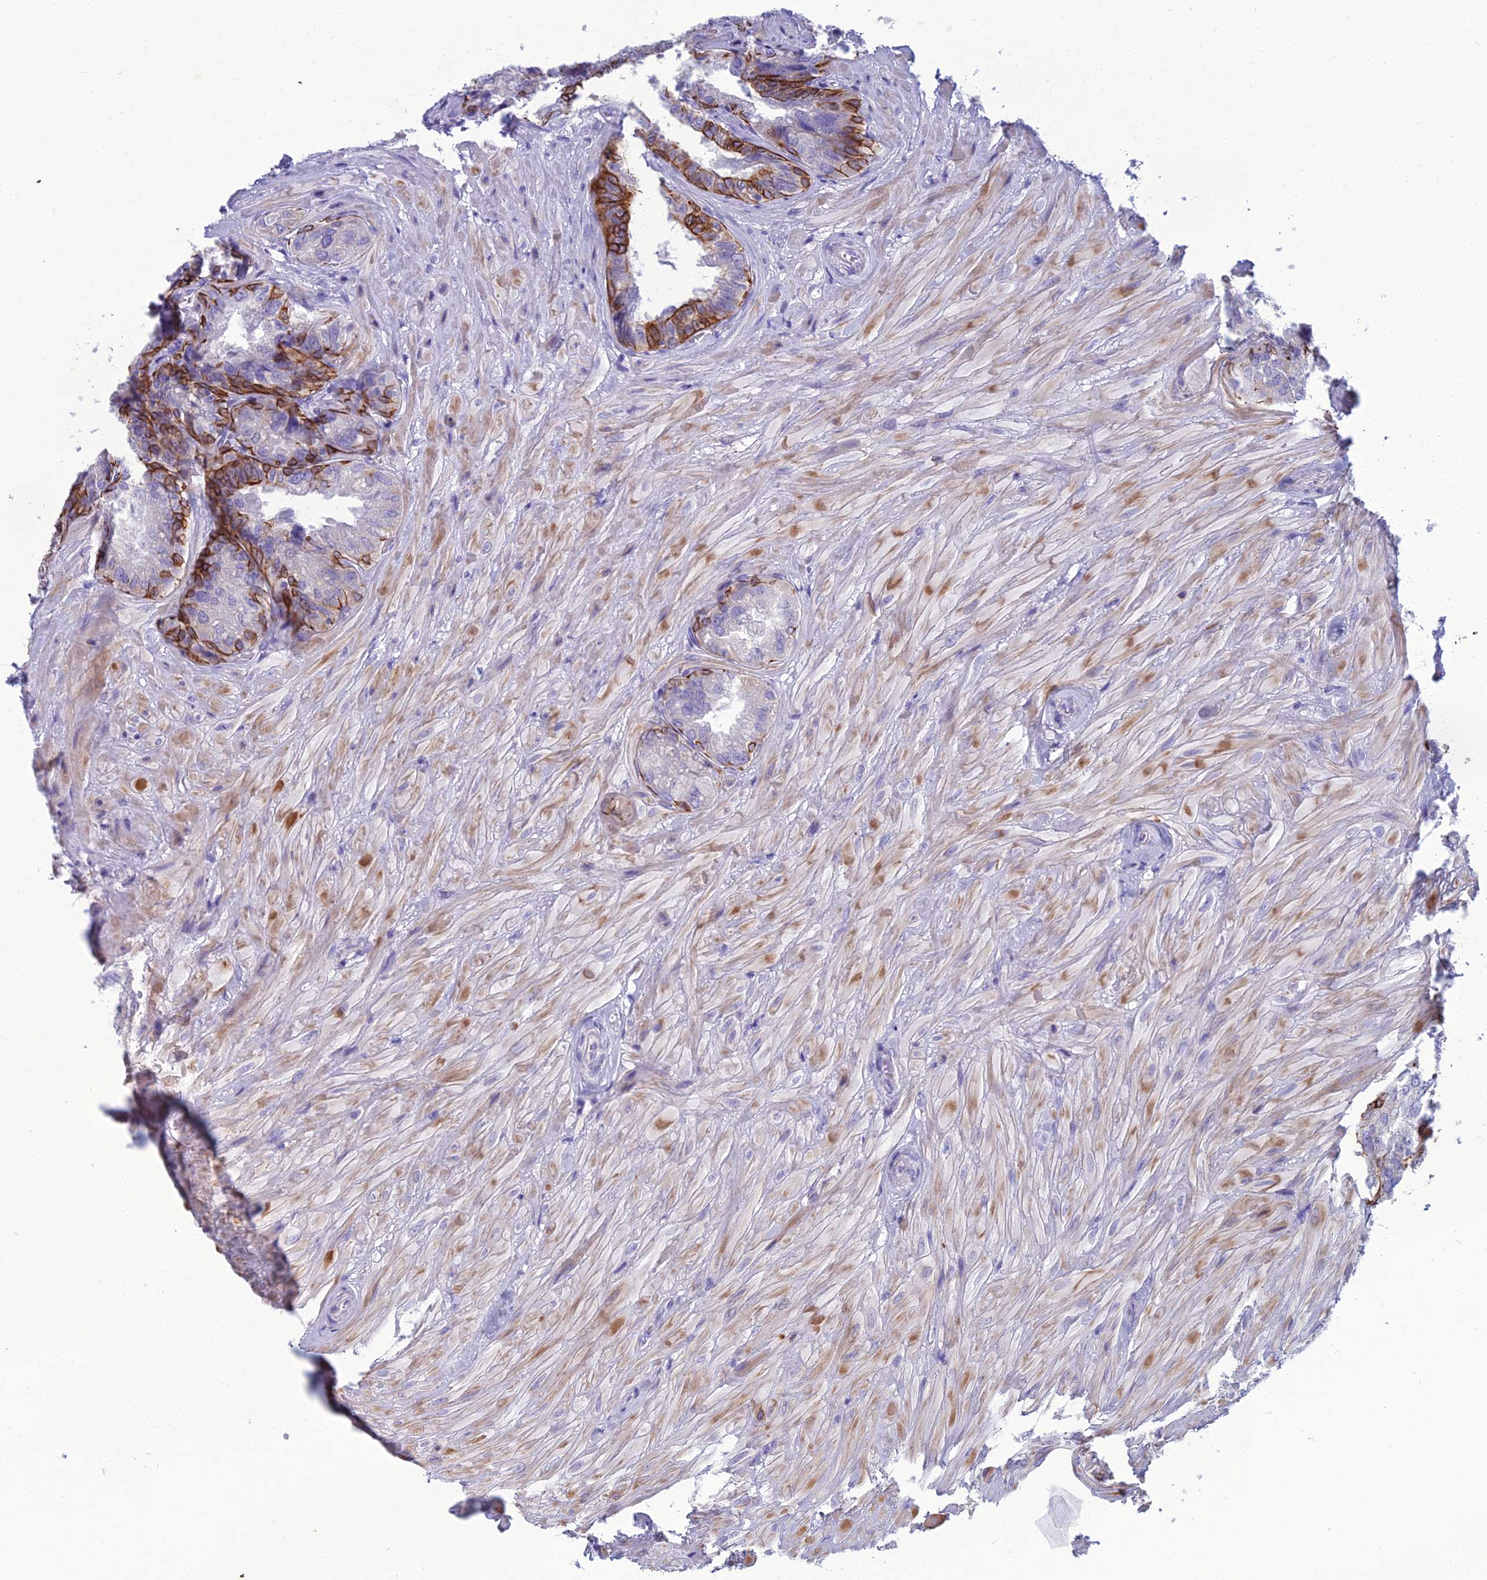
{"staining": {"intensity": "moderate", "quantity": "<25%", "location": "cytoplasmic/membranous"}, "tissue": "seminal vesicle", "cell_type": "Glandular cells", "image_type": "normal", "snomed": [{"axis": "morphology", "description": "Normal tissue, NOS"}, {"axis": "topography", "description": "Prostate and seminal vesicle, NOS"}, {"axis": "topography", "description": "Prostate"}, {"axis": "topography", "description": "Seminal veicle"}], "caption": "Protein analysis of normal seminal vesicle demonstrates moderate cytoplasmic/membranous expression in approximately <25% of glandular cells. Using DAB (brown) and hematoxylin (blue) stains, captured at high magnification using brightfield microscopy.", "gene": "SPTLC3", "patient": {"sex": "male", "age": 67}}